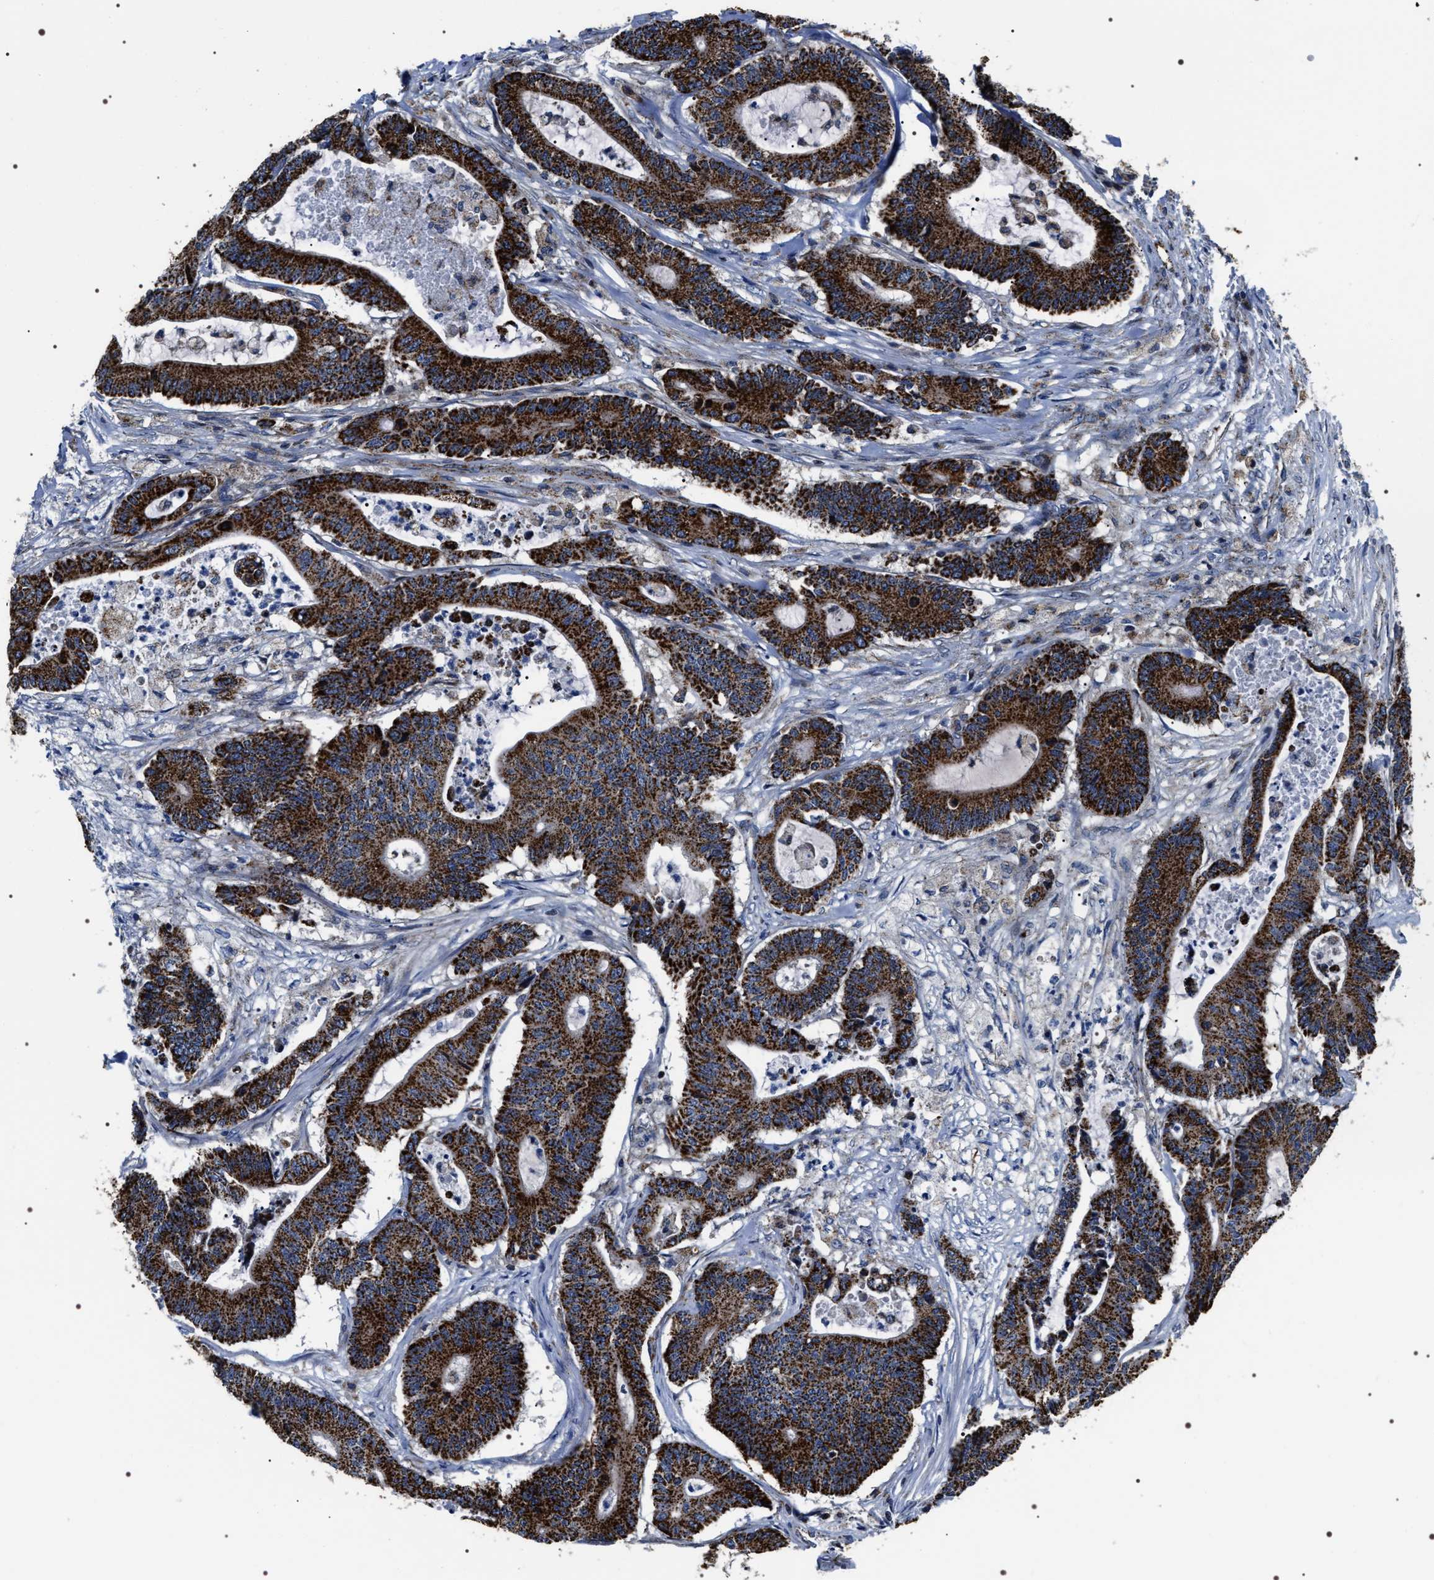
{"staining": {"intensity": "strong", "quantity": ">75%", "location": "cytoplasmic/membranous"}, "tissue": "colorectal cancer", "cell_type": "Tumor cells", "image_type": "cancer", "snomed": [{"axis": "morphology", "description": "Adenocarcinoma, NOS"}, {"axis": "topography", "description": "Colon"}], "caption": "Brown immunohistochemical staining in human colorectal cancer (adenocarcinoma) exhibits strong cytoplasmic/membranous expression in about >75% of tumor cells.", "gene": "NTMT1", "patient": {"sex": "female", "age": 84}}